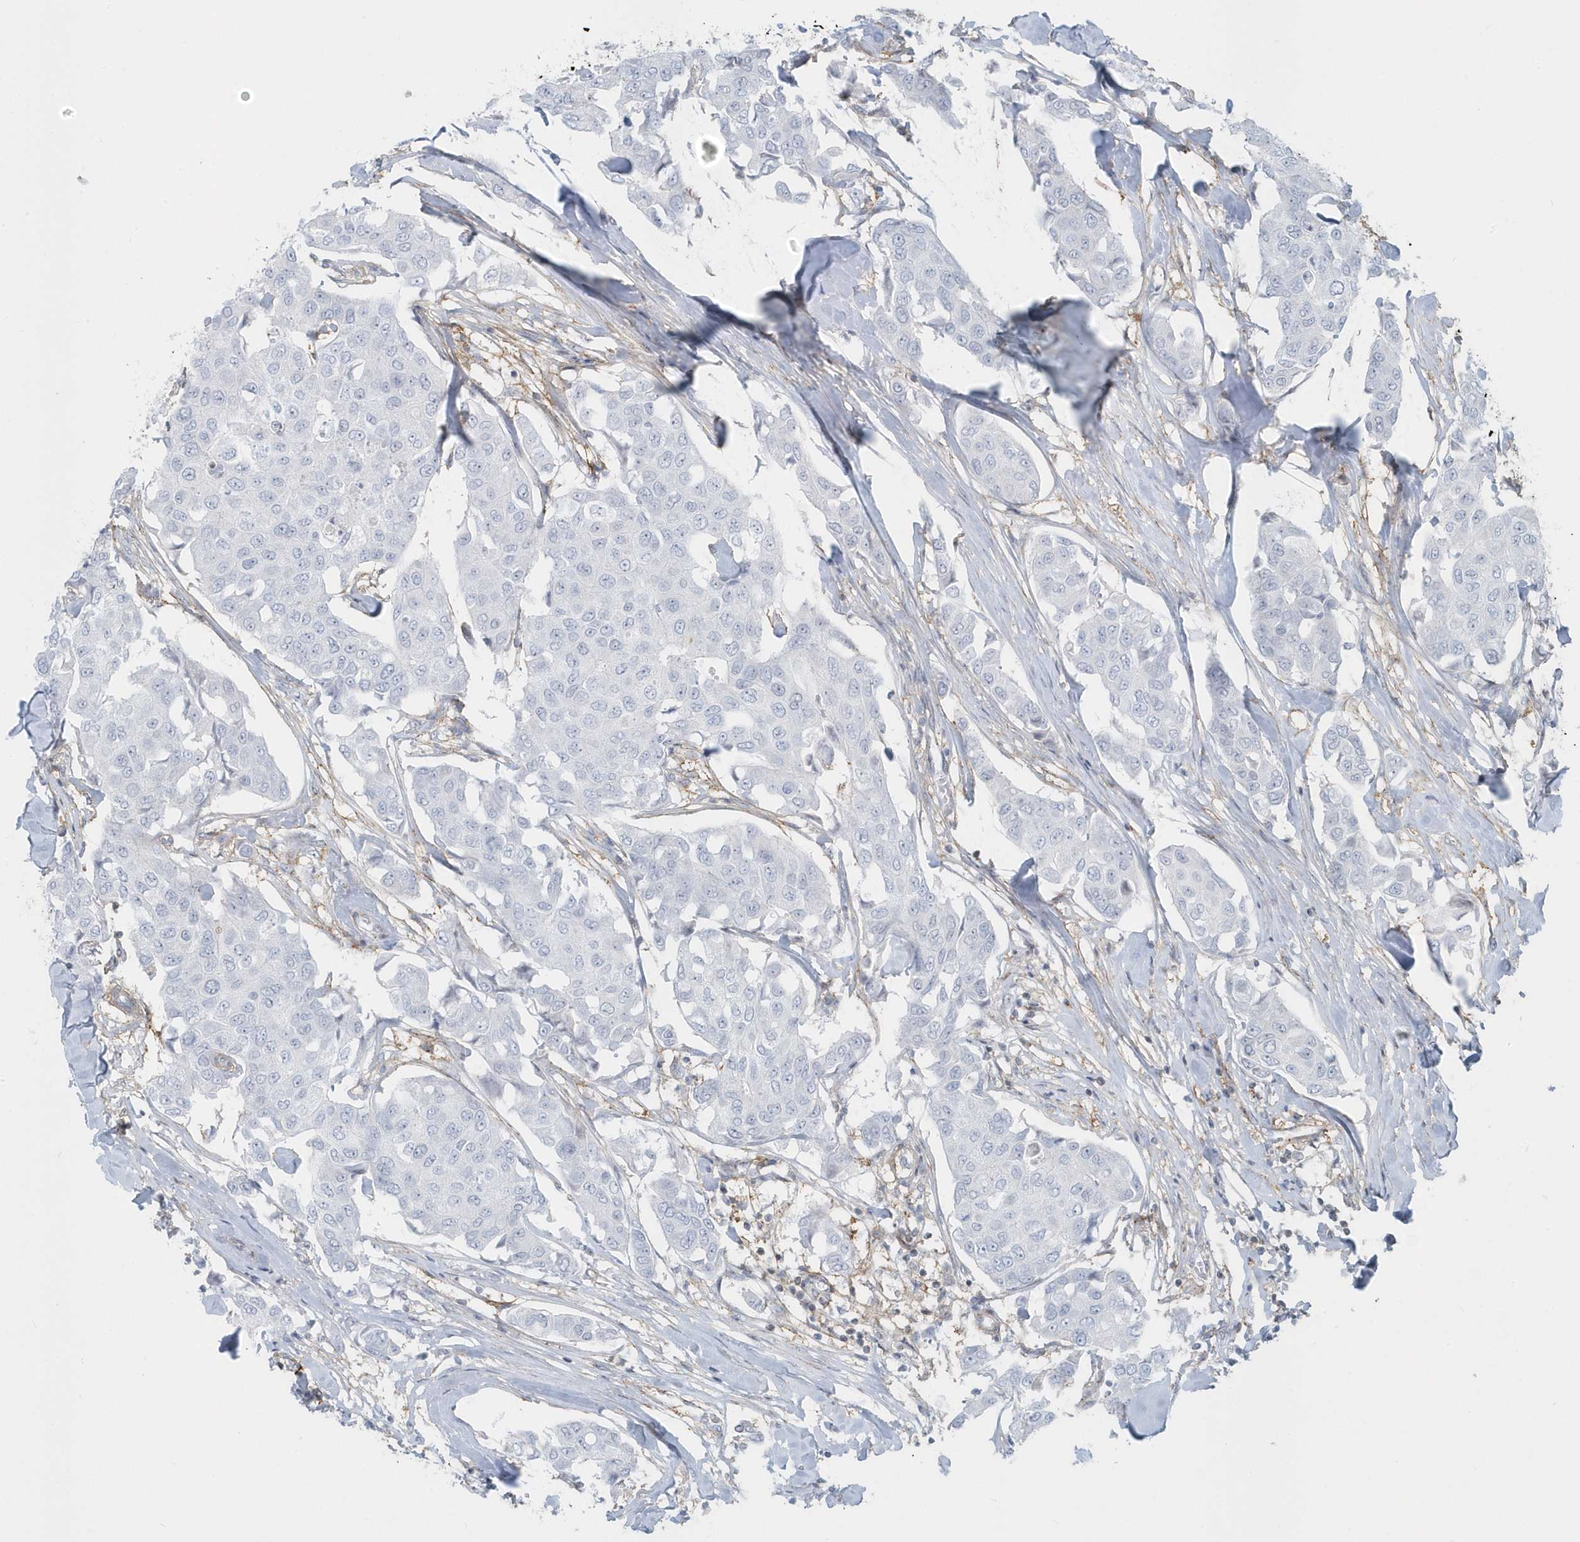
{"staining": {"intensity": "negative", "quantity": "none", "location": "none"}, "tissue": "breast cancer", "cell_type": "Tumor cells", "image_type": "cancer", "snomed": [{"axis": "morphology", "description": "Duct carcinoma"}, {"axis": "topography", "description": "Breast"}], "caption": "Immunohistochemistry histopathology image of human breast cancer stained for a protein (brown), which displays no expression in tumor cells.", "gene": "CACNB2", "patient": {"sex": "female", "age": 80}}